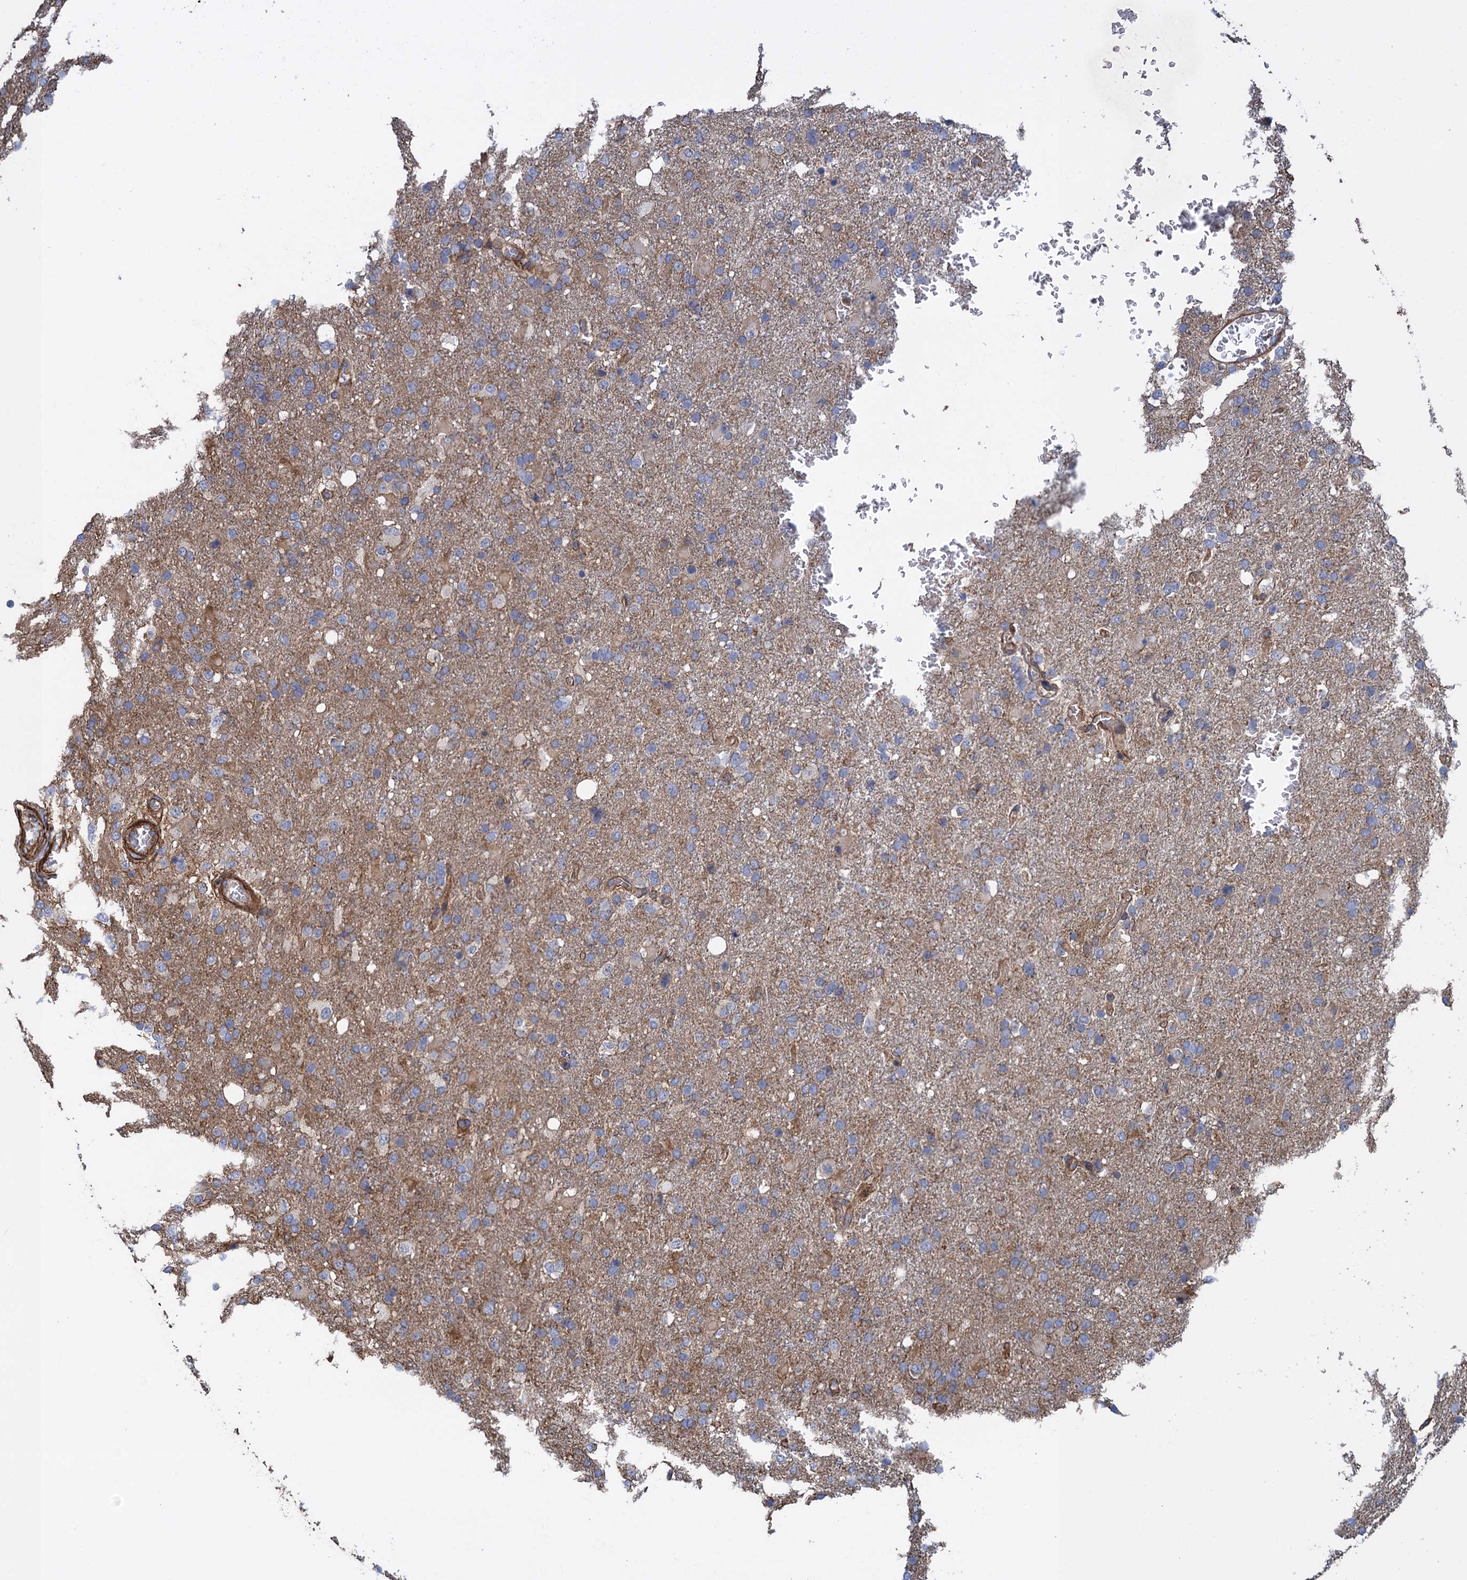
{"staining": {"intensity": "weak", "quantity": "<25%", "location": "cytoplasmic/membranous"}, "tissue": "glioma", "cell_type": "Tumor cells", "image_type": "cancer", "snomed": [{"axis": "morphology", "description": "Glioma, malignant, High grade"}, {"axis": "topography", "description": "Brain"}], "caption": "Tumor cells are negative for protein expression in human glioma.", "gene": "PROSER2", "patient": {"sex": "female", "age": 74}}